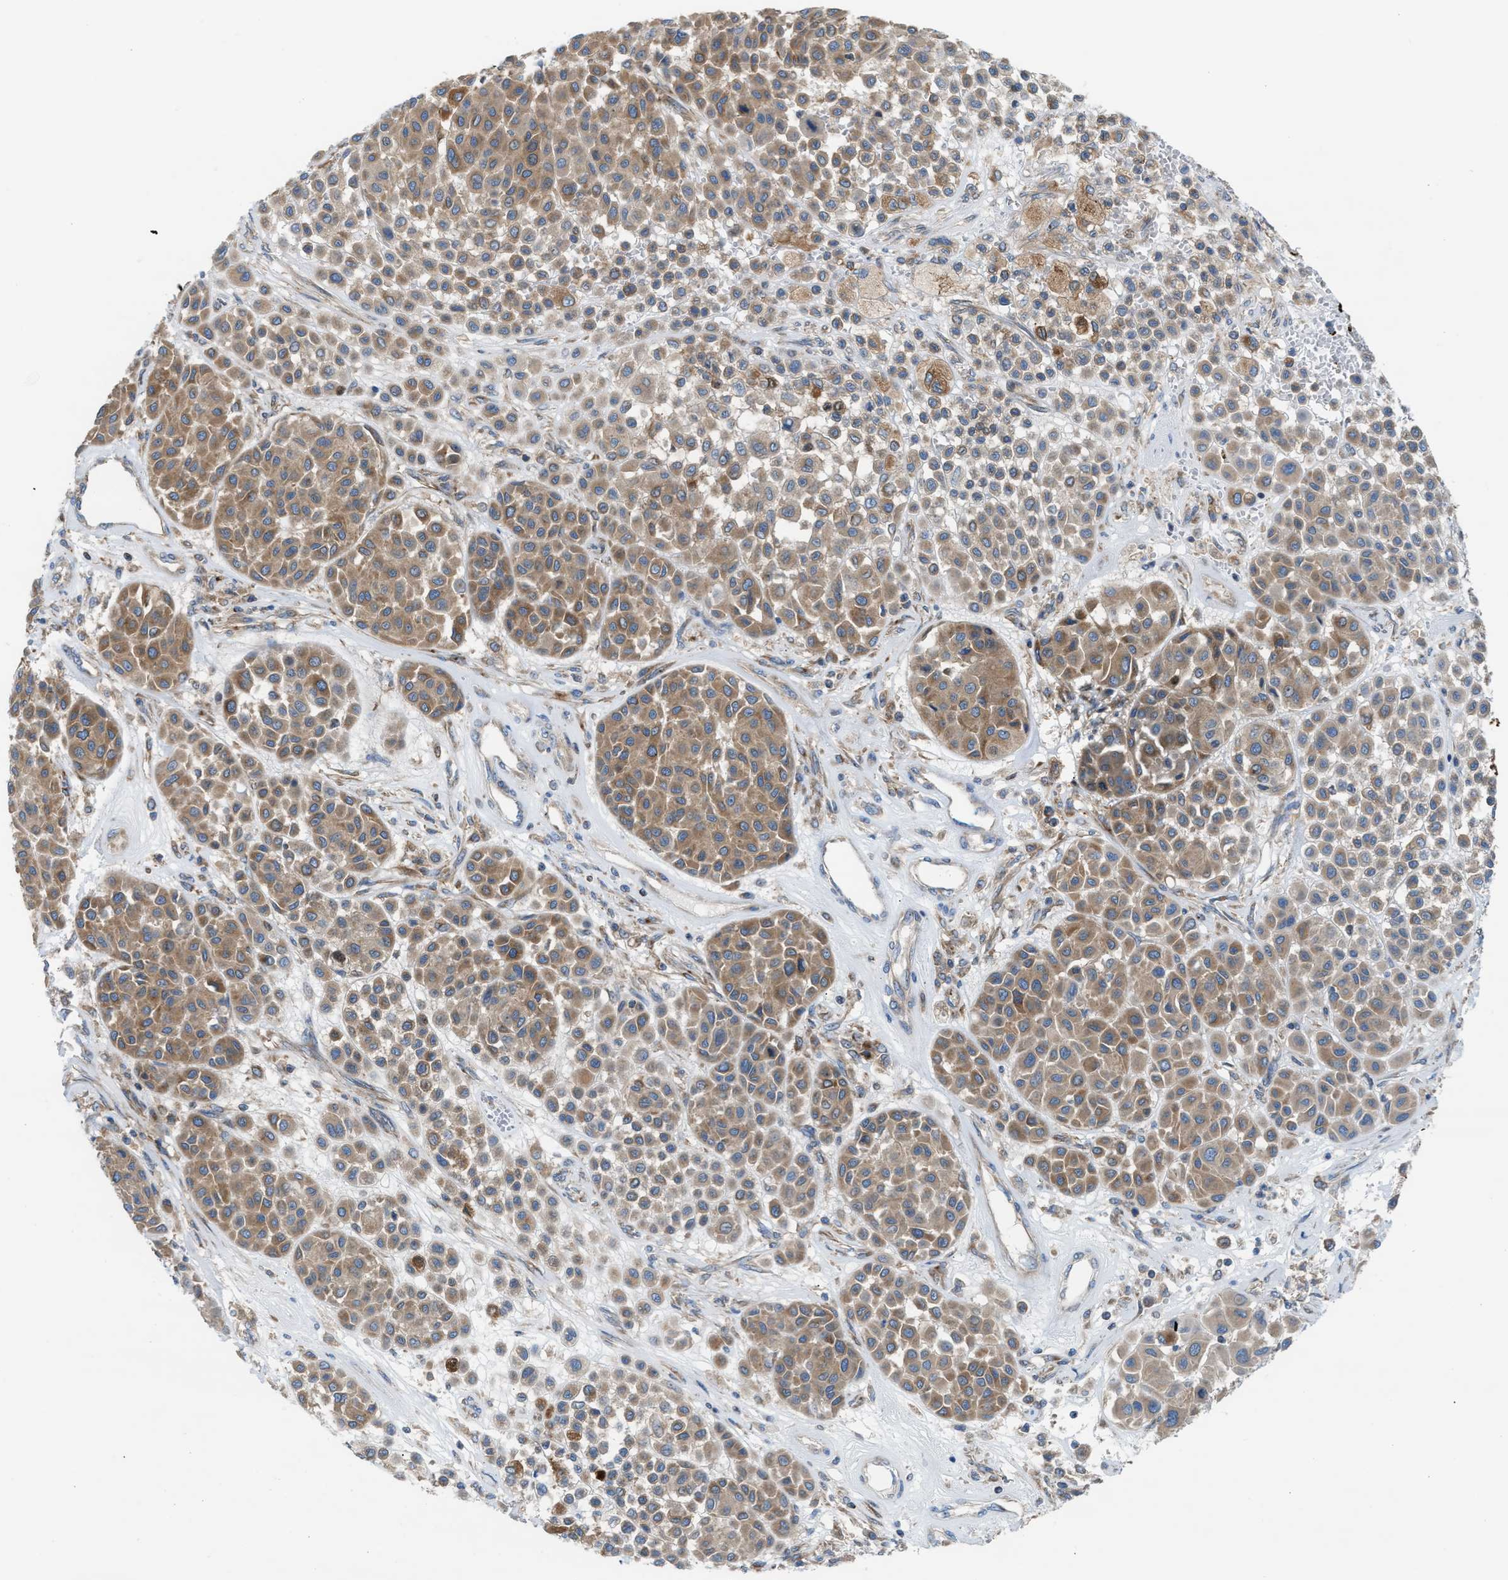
{"staining": {"intensity": "moderate", "quantity": ">75%", "location": "cytoplasmic/membranous"}, "tissue": "melanoma", "cell_type": "Tumor cells", "image_type": "cancer", "snomed": [{"axis": "morphology", "description": "Malignant melanoma, Metastatic site"}, {"axis": "topography", "description": "Soft tissue"}], "caption": "Malignant melanoma (metastatic site) stained with a brown dye reveals moderate cytoplasmic/membranous positive expression in approximately >75% of tumor cells.", "gene": "TBC1D15", "patient": {"sex": "male", "age": 41}}